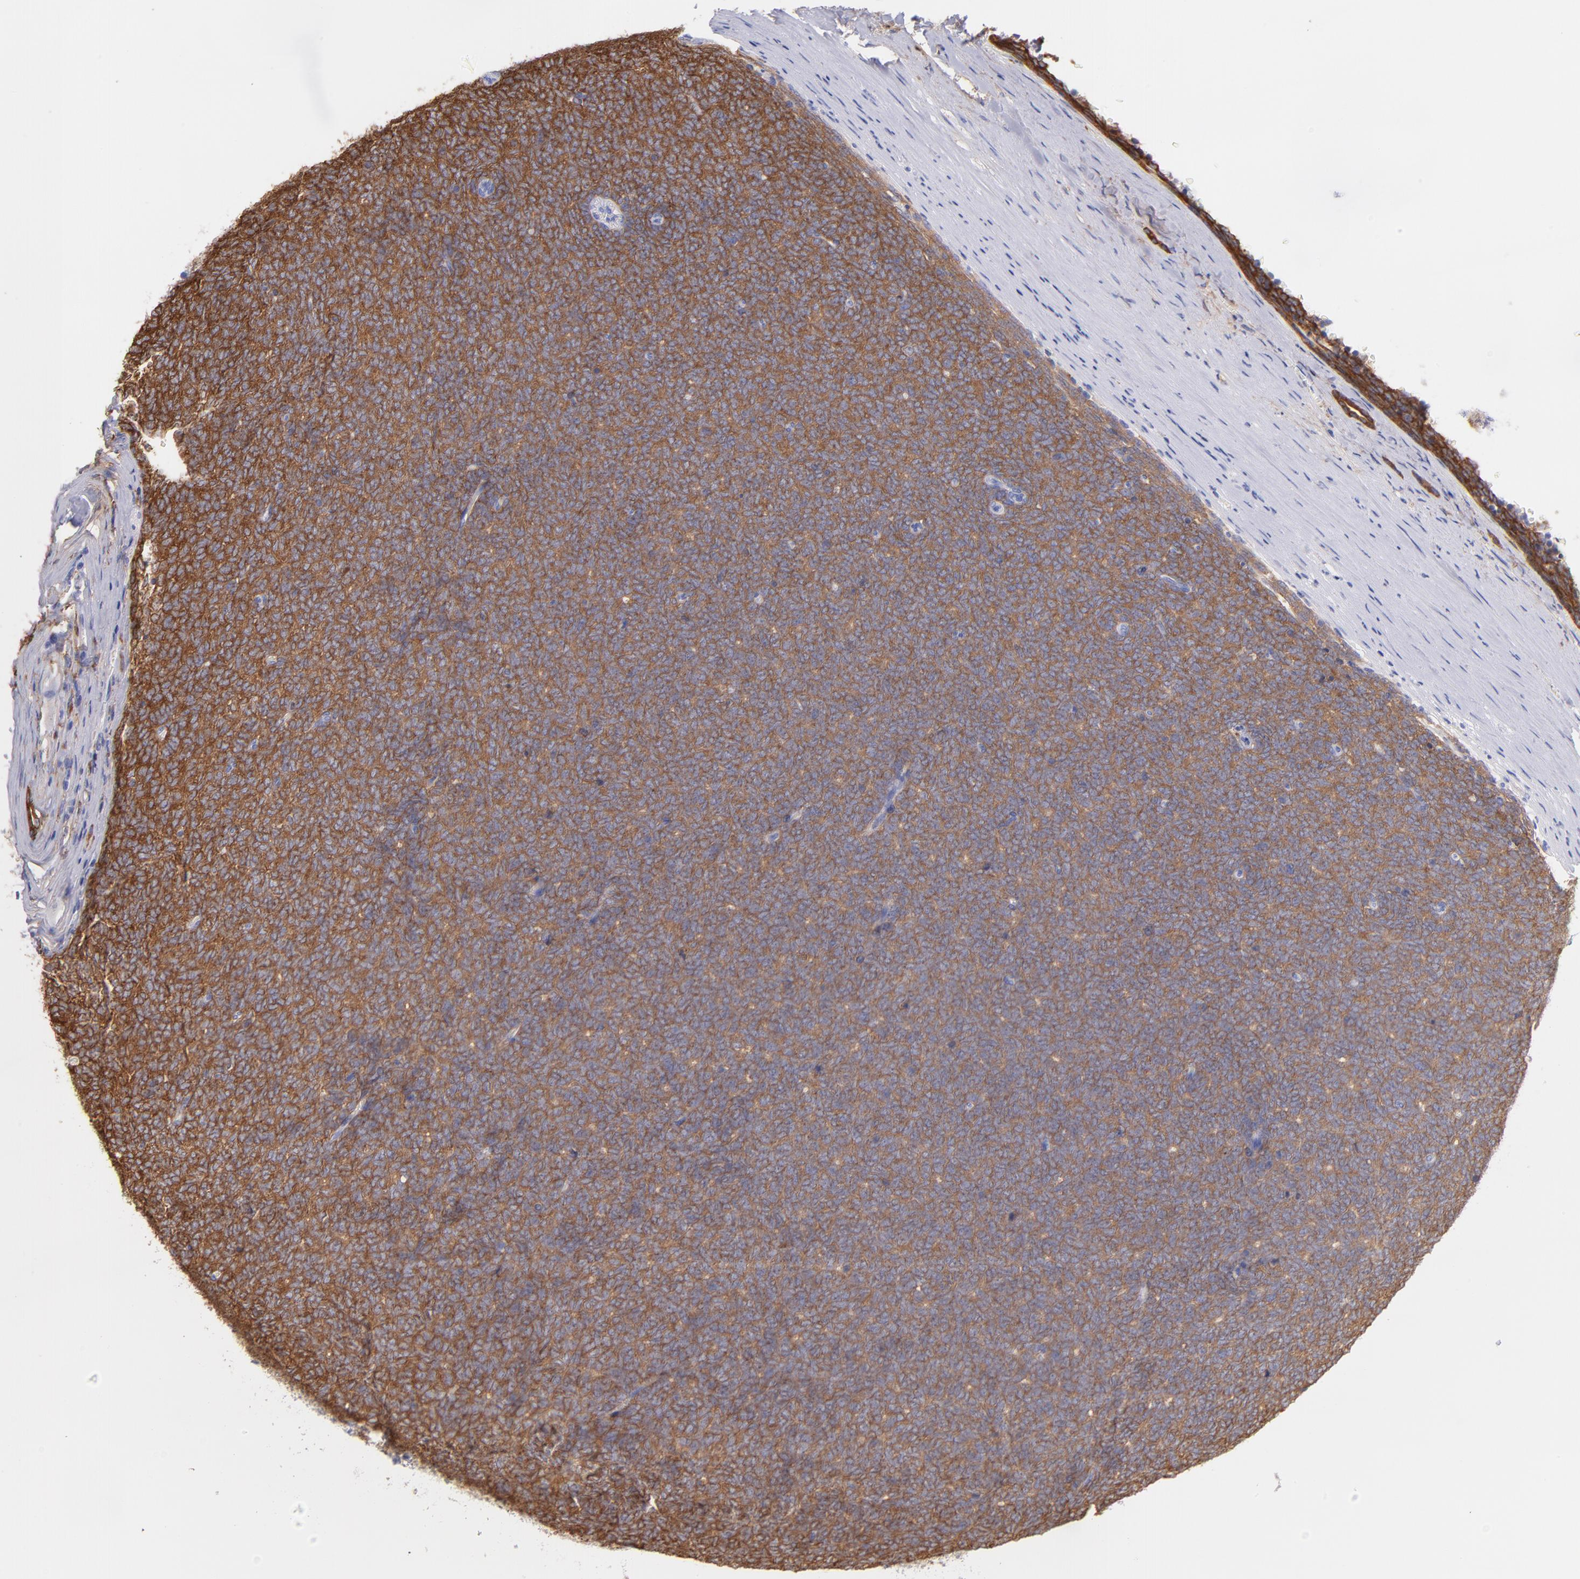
{"staining": {"intensity": "moderate", "quantity": ">75%", "location": "cytoplasmic/membranous"}, "tissue": "renal cancer", "cell_type": "Tumor cells", "image_type": "cancer", "snomed": [{"axis": "morphology", "description": "Neoplasm, malignant, NOS"}, {"axis": "topography", "description": "Kidney"}], "caption": "Immunohistochemistry image of human malignant neoplasm (renal) stained for a protein (brown), which shows medium levels of moderate cytoplasmic/membranous expression in approximately >75% of tumor cells.", "gene": "PRKCA", "patient": {"sex": "male", "age": 28}}